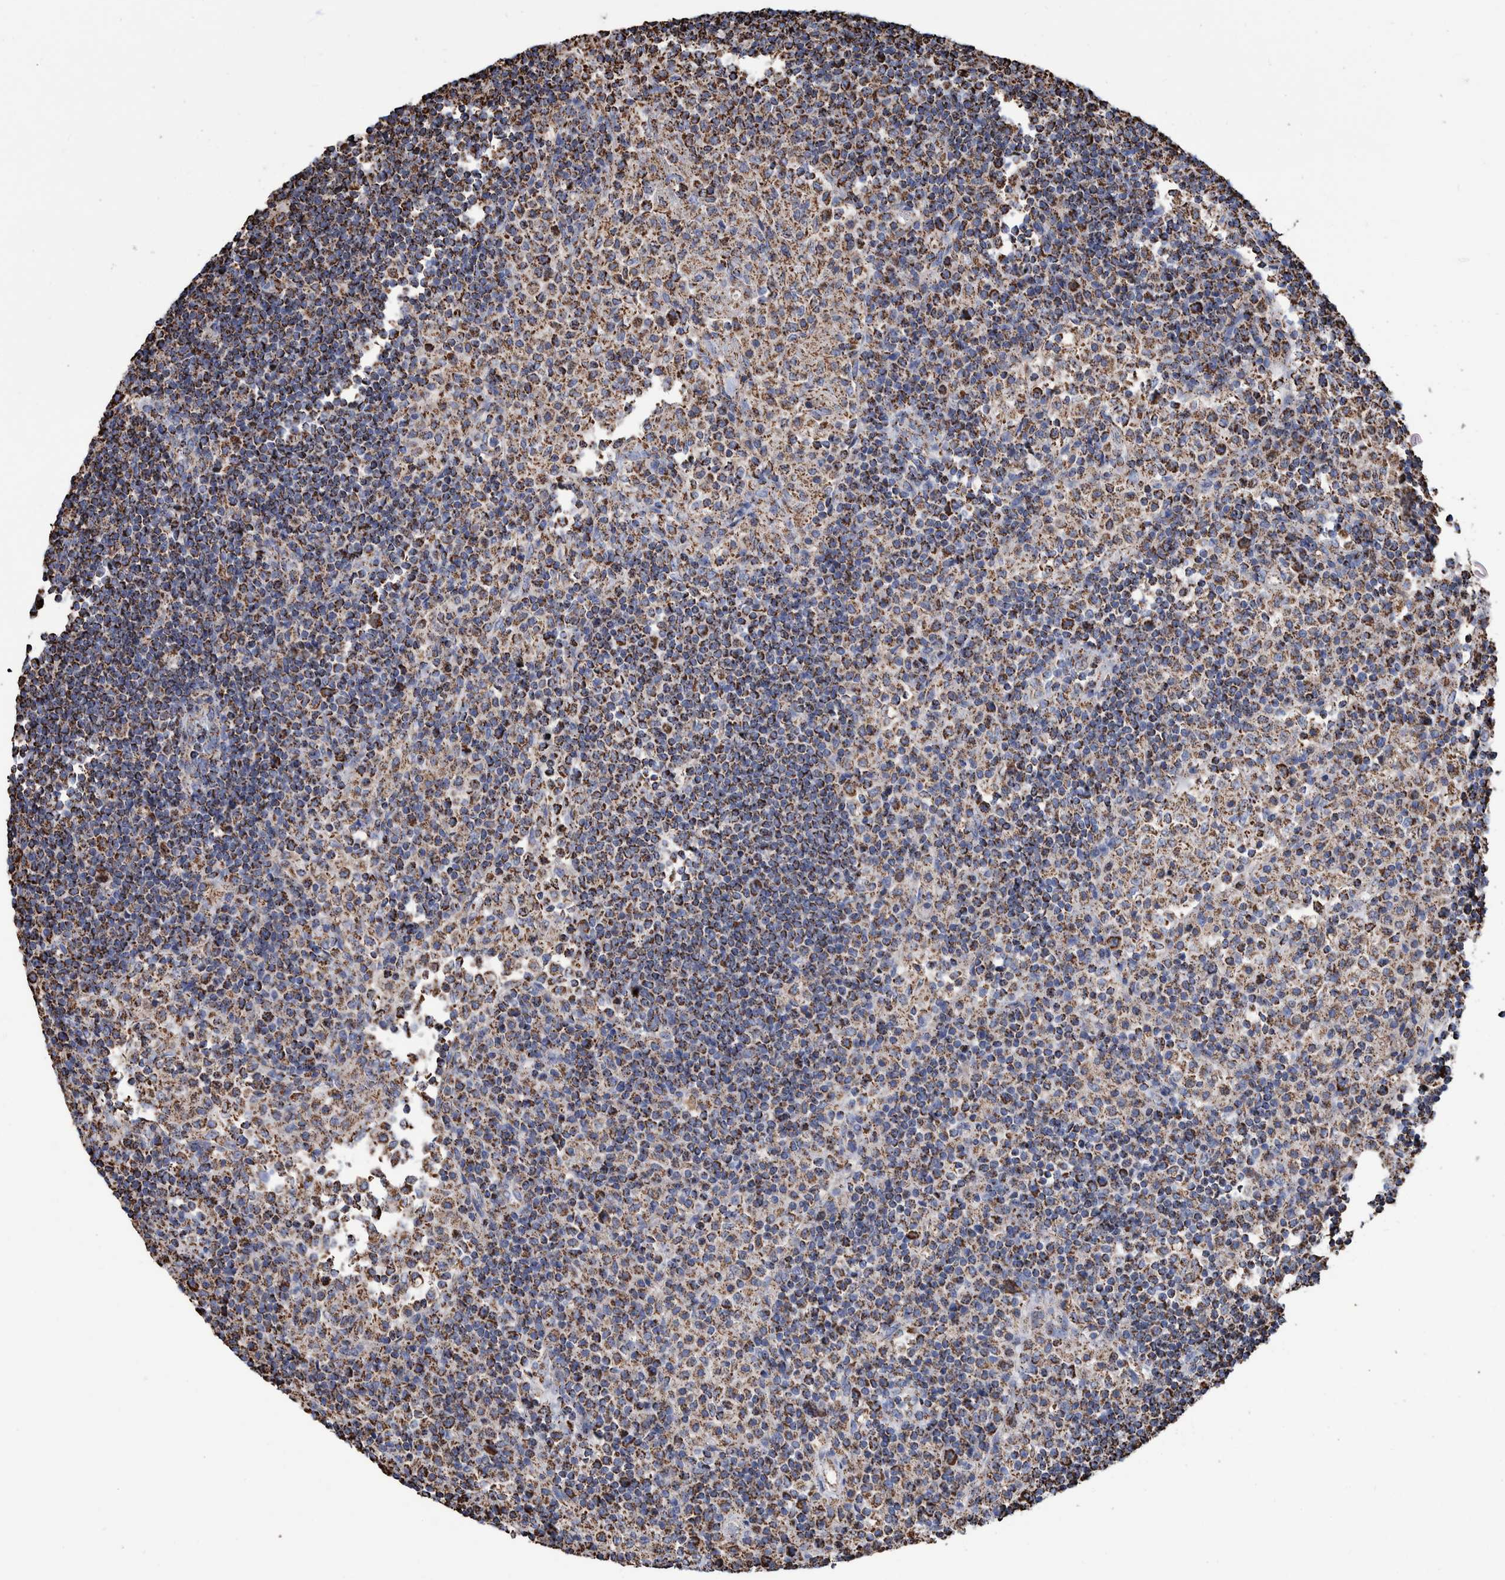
{"staining": {"intensity": "strong", "quantity": ">75%", "location": "cytoplasmic/membranous"}, "tissue": "lymph node", "cell_type": "Germinal center cells", "image_type": "normal", "snomed": [{"axis": "morphology", "description": "Normal tissue, NOS"}, {"axis": "topography", "description": "Lymph node"}], "caption": "Immunohistochemical staining of unremarkable lymph node exhibits strong cytoplasmic/membranous protein staining in about >75% of germinal center cells.", "gene": "VPS26C", "patient": {"sex": "female", "age": 53}}